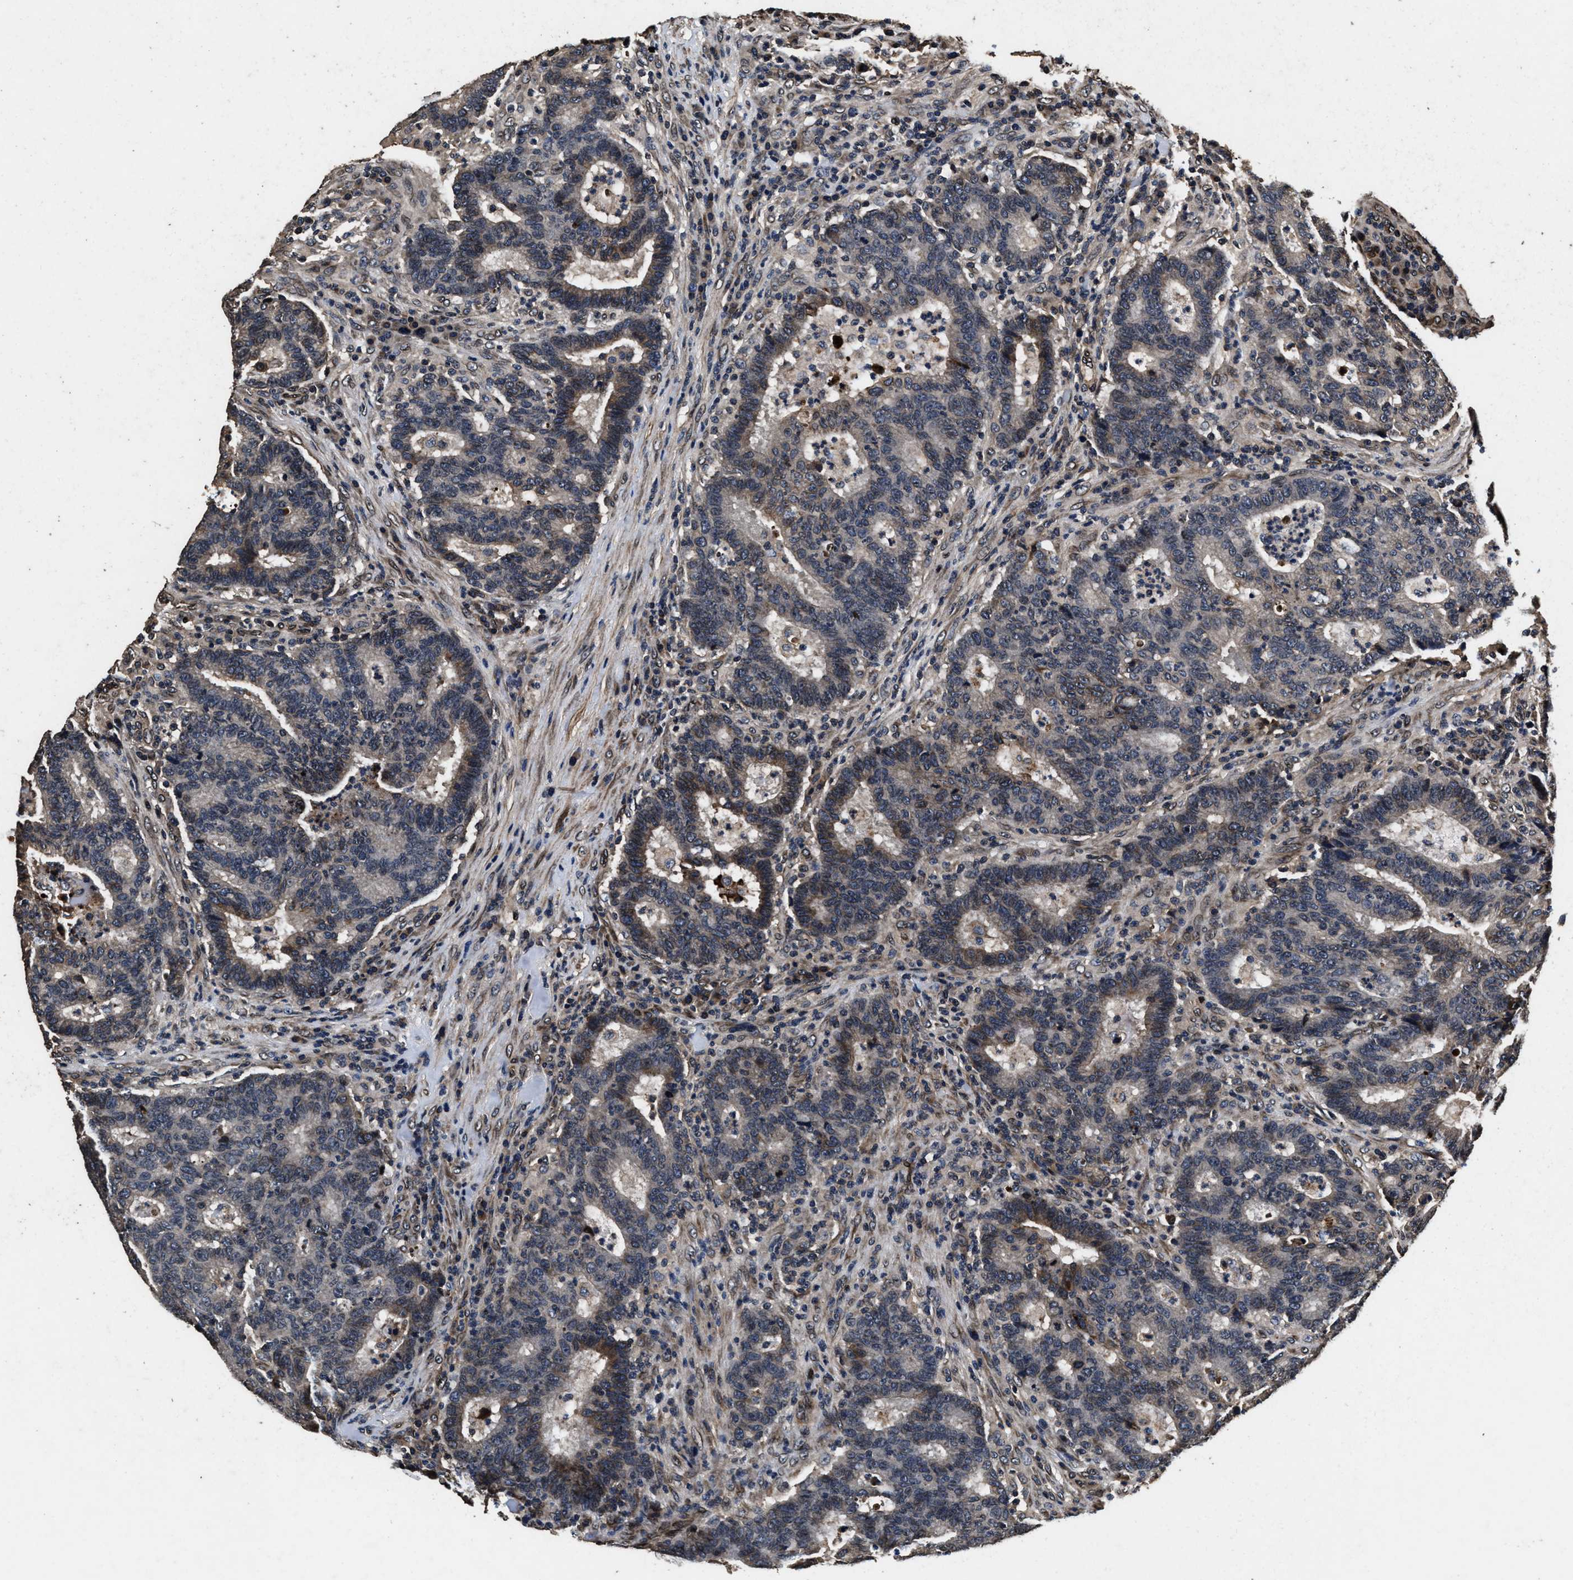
{"staining": {"intensity": "moderate", "quantity": "<25%", "location": "cytoplasmic/membranous,nuclear"}, "tissue": "colorectal cancer", "cell_type": "Tumor cells", "image_type": "cancer", "snomed": [{"axis": "morphology", "description": "Adenocarcinoma, NOS"}, {"axis": "topography", "description": "Colon"}], "caption": "Protein staining reveals moderate cytoplasmic/membranous and nuclear staining in about <25% of tumor cells in adenocarcinoma (colorectal). The staining is performed using DAB (3,3'-diaminobenzidine) brown chromogen to label protein expression. The nuclei are counter-stained blue using hematoxylin.", "gene": "ACCS", "patient": {"sex": "female", "age": 75}}